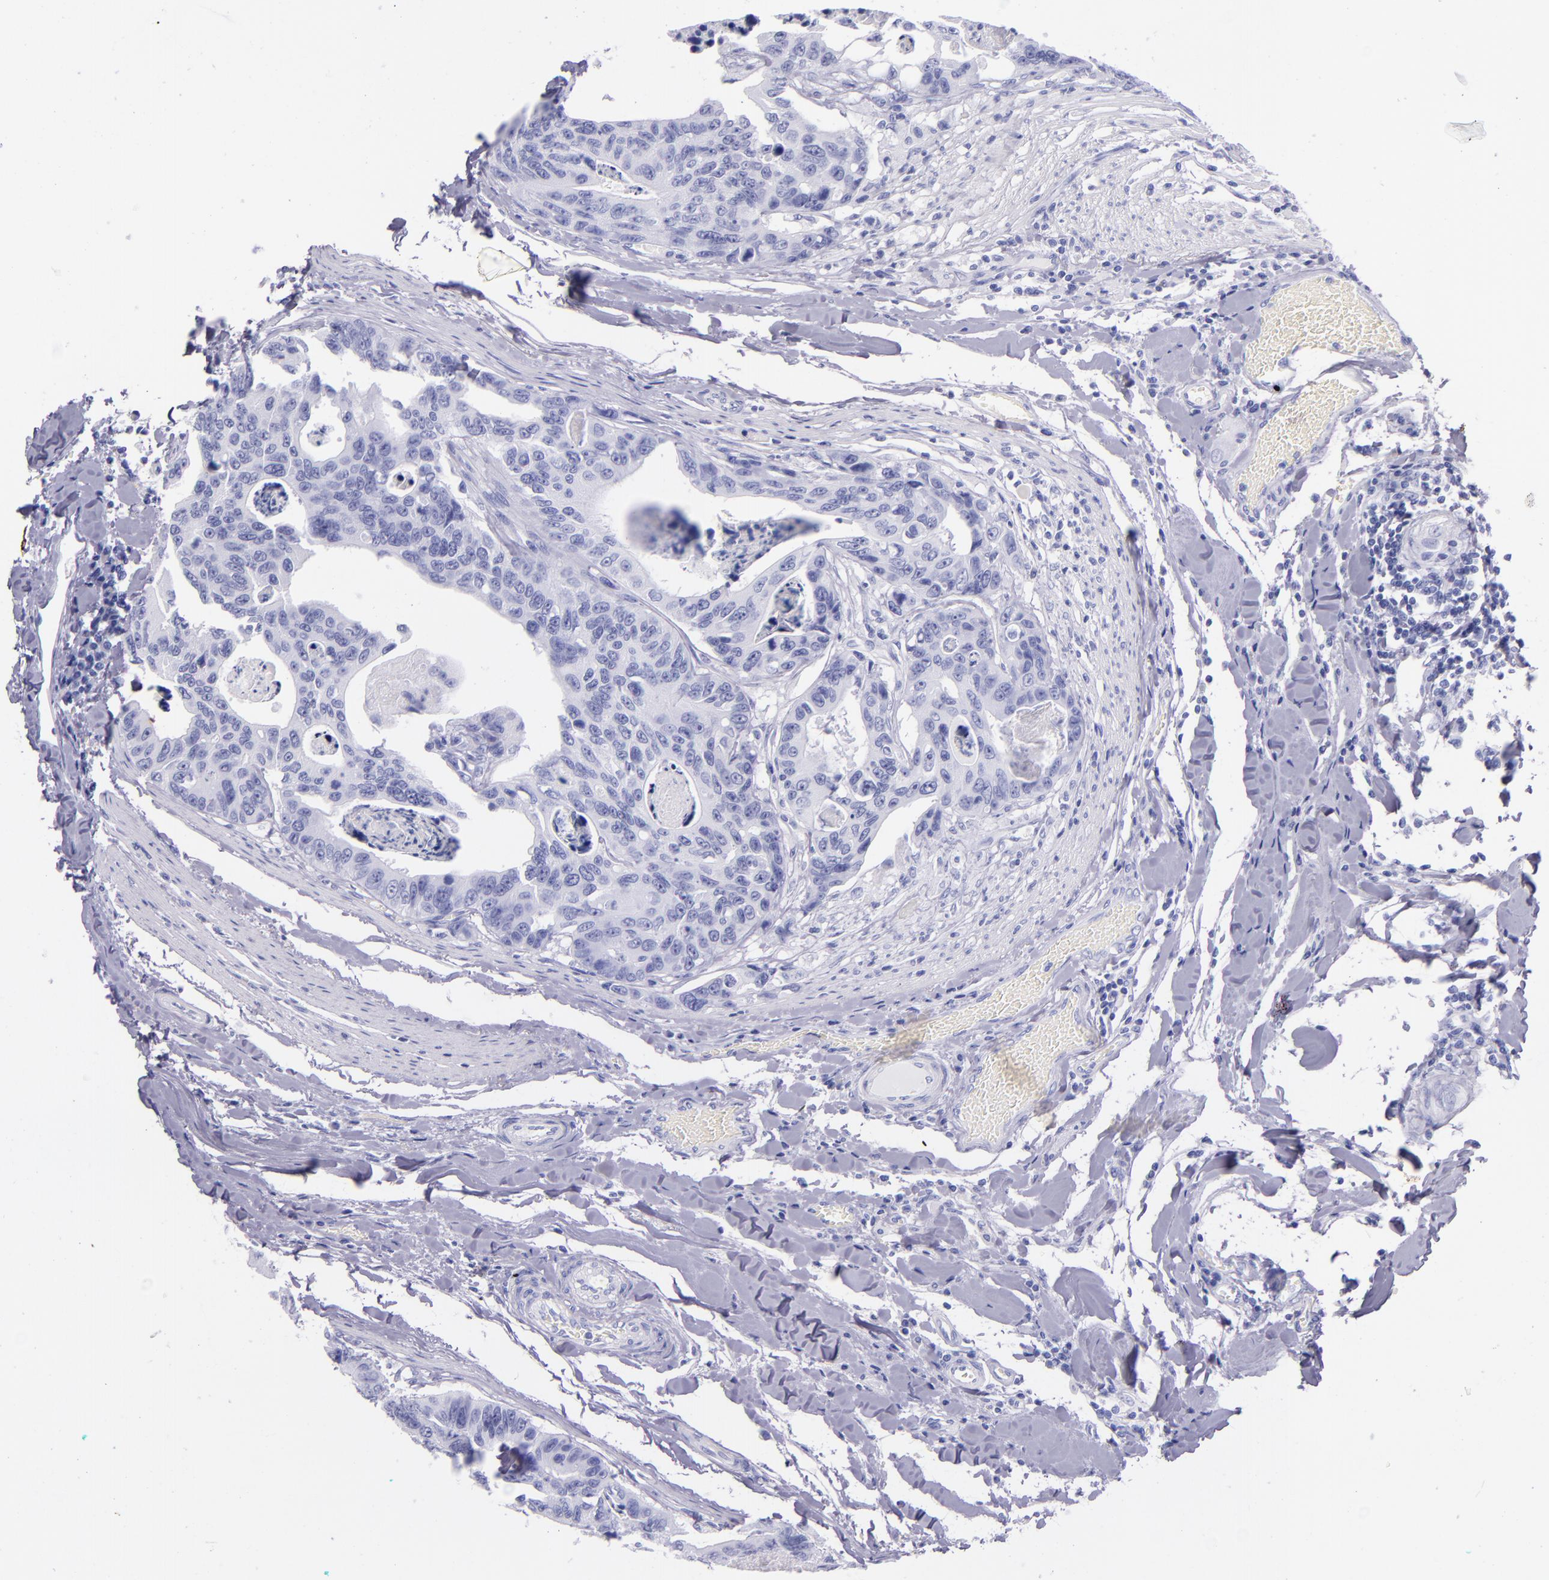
{"staining": {"intensity": "negative", "quantity": "none", "location": "none"}, "tissue": "colorectal cancer", "cell_type": "Tumor cells", "image_type": "cancer", "snomed": [{"axis": "morphology", "description": "Adenocarcinoma, NOS"}, {"axis": "topography", "description": "Colon"}], "caption": "Protein analysis of adenocarcinoma (colorectal) reveals no significant positivity in tumor cells.", "gene": "SFTPA2", "patient": {"sex": "female", "age": 86}}